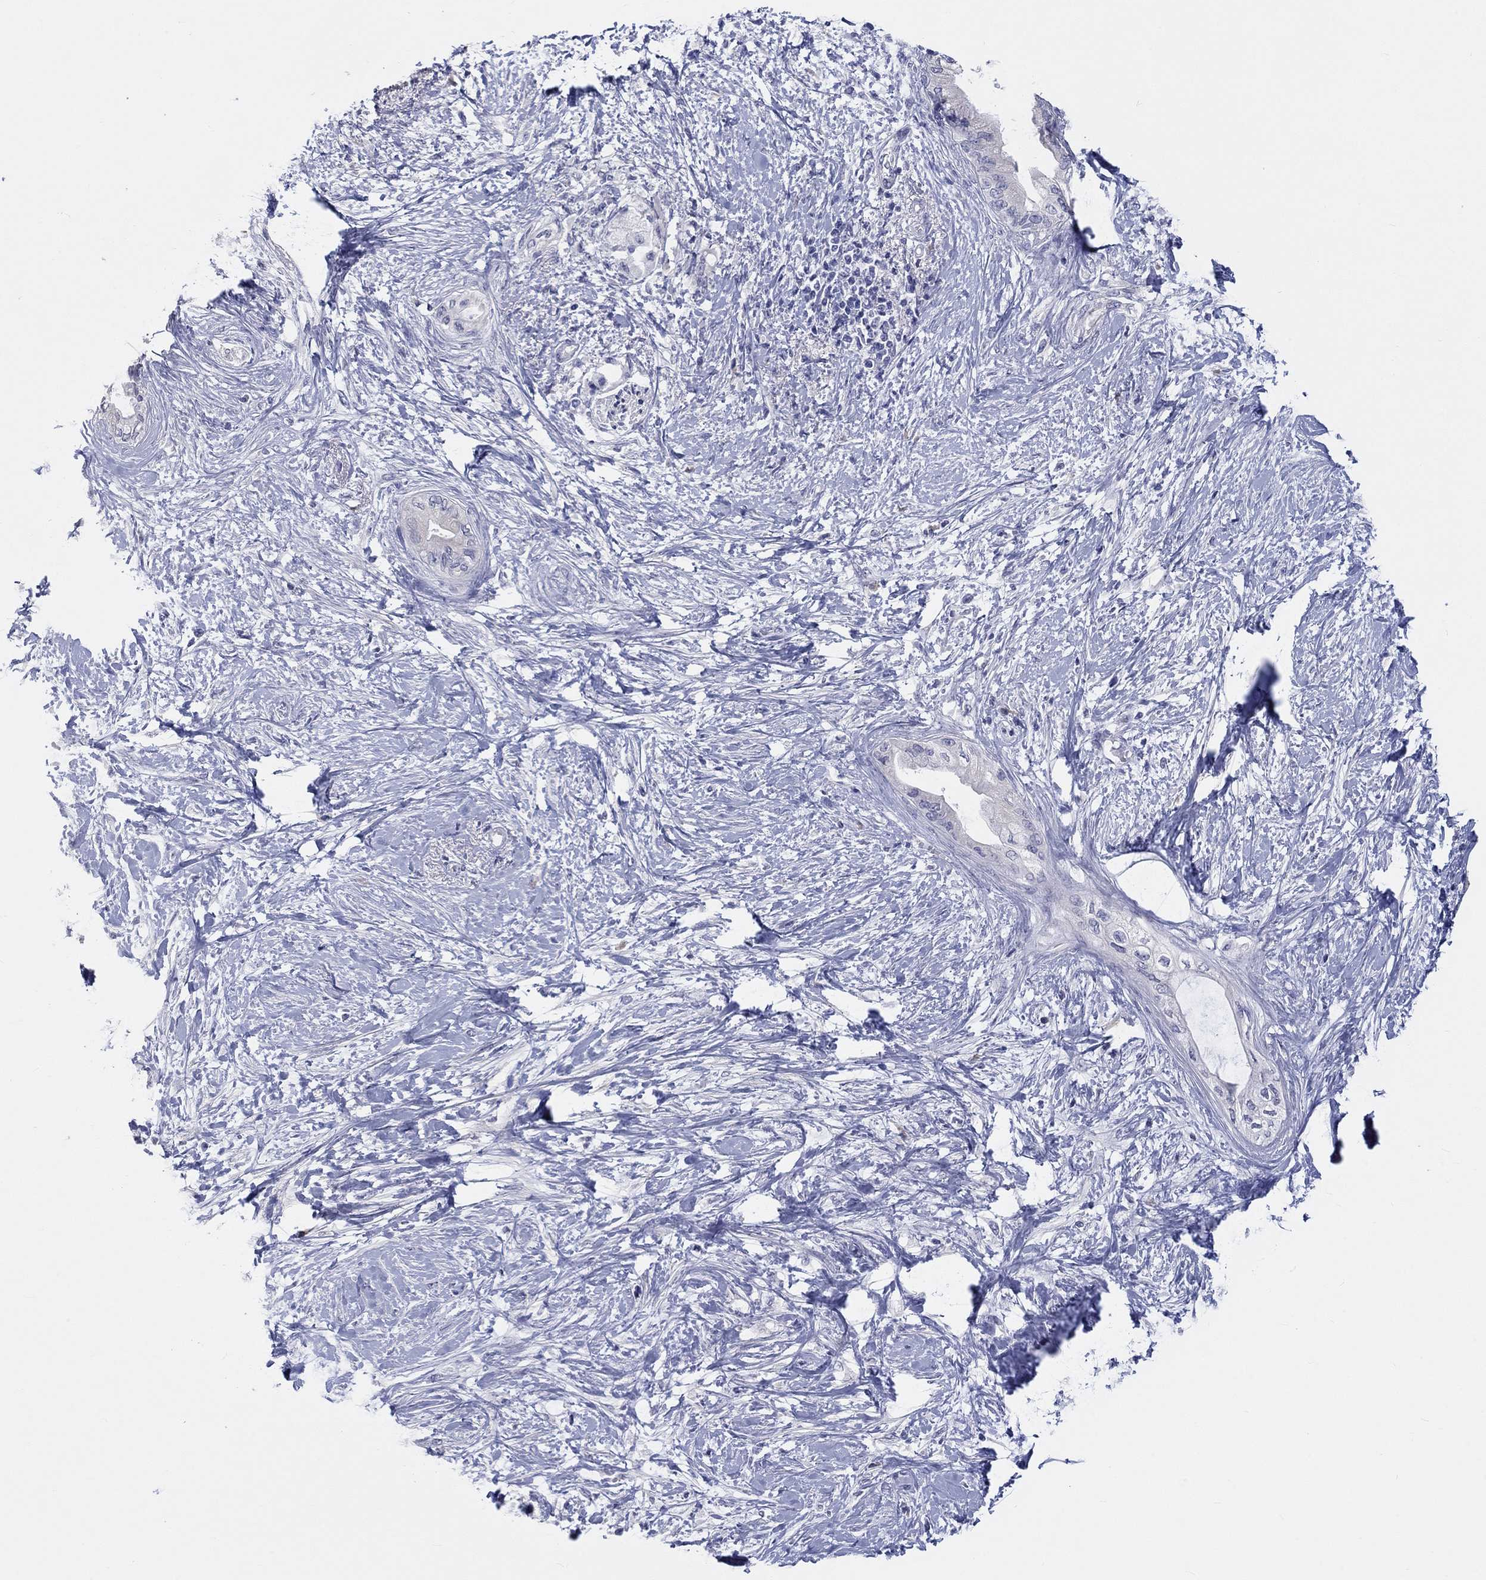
{"staining": {"intensity": "negative", "quantity": "none", "location": "none"}, "tissue": "pancreatic cancer", "cell_type": "Tumor cells", "image_type": "cancer", "snomed": [{"axis": "morphology", "description": "Normal tissue, NOS"}, {"axis": "morphology", "description": "Adenocarcinoma, NOS"}, {"axis": "topography", "description": "Pancreas"}, {"axis": "topography", "description": "Duodenum"}], "caption": "This is an immunohistochemistry (IHC) micrograph of human pancreatic adenocarcinoma. There is no positivity in tumor cells.", "gene": "LRRC4C", "patient": {"sex": "female", "age": 60}}